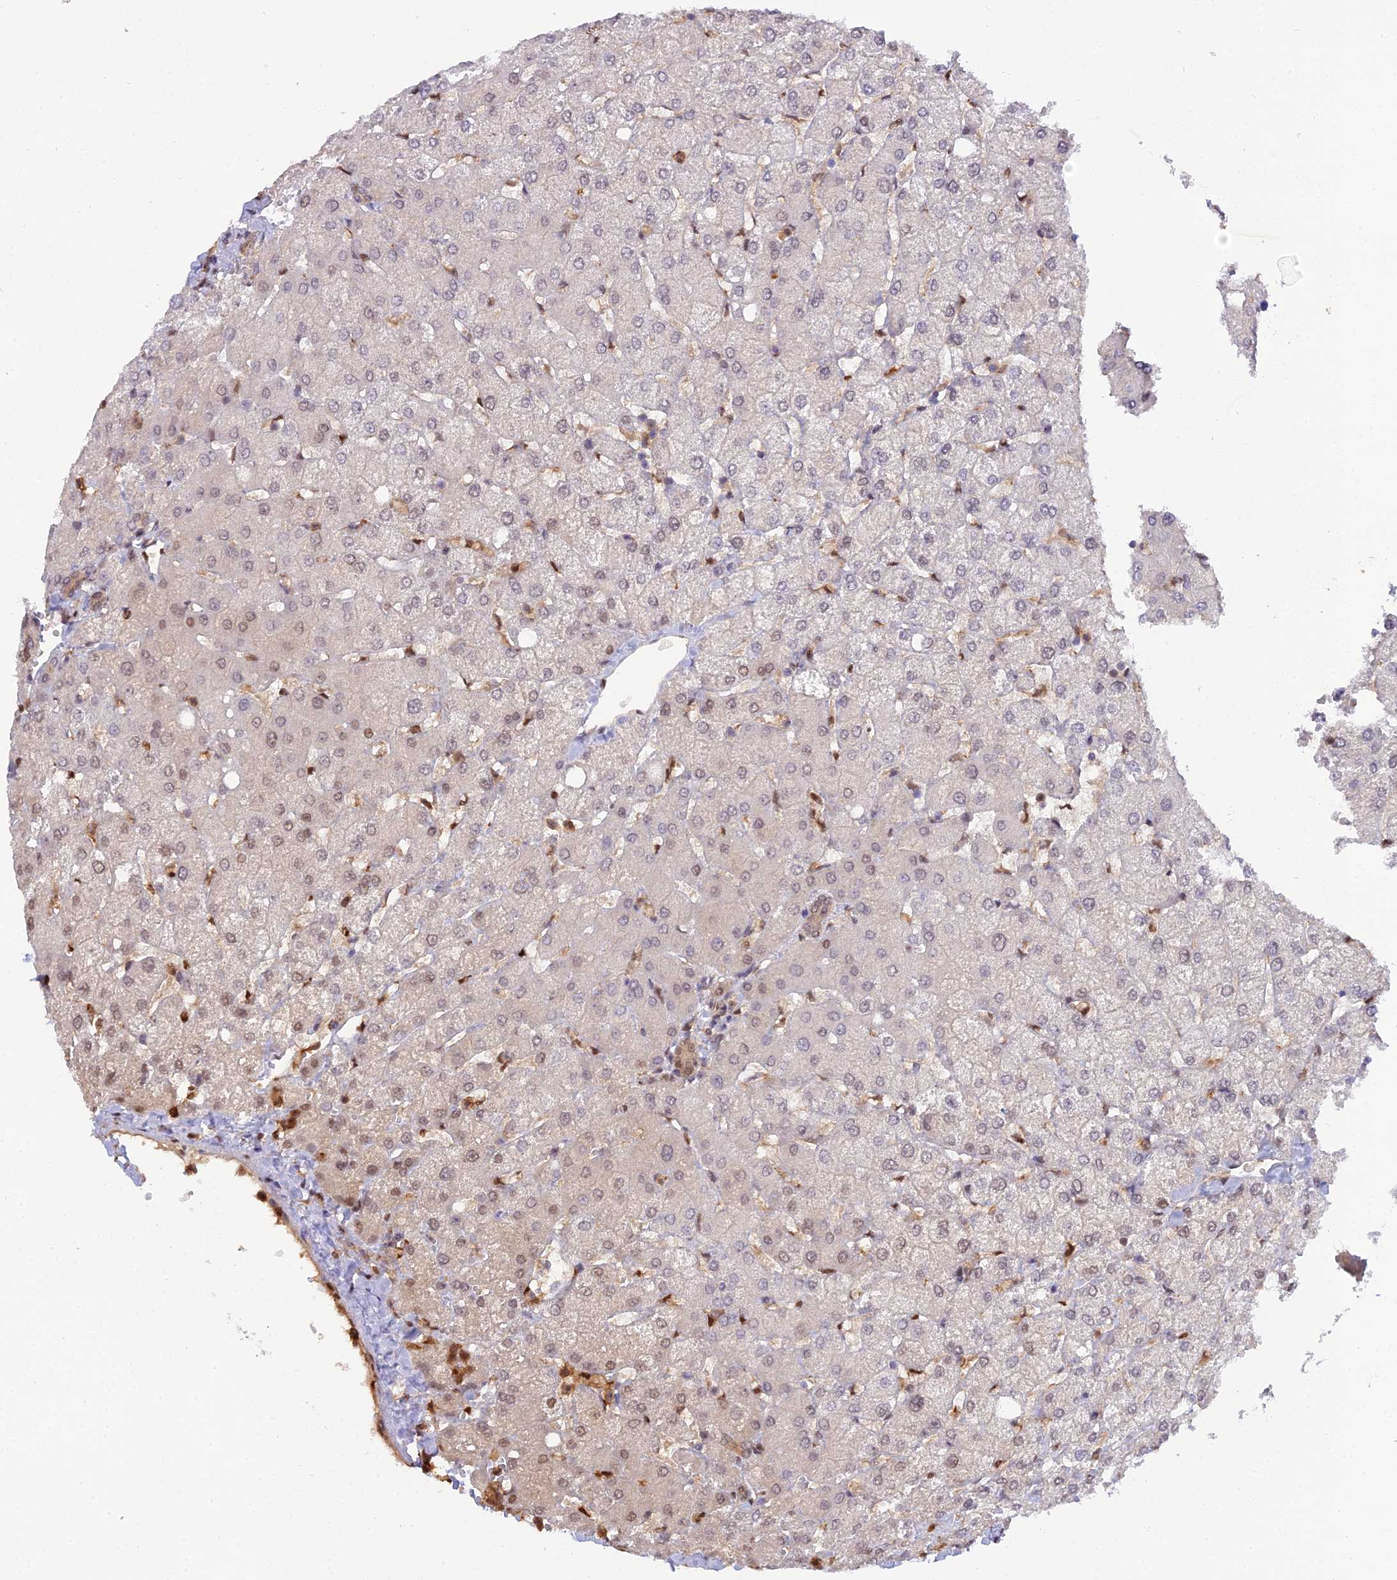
{"staining": {"intensity": "moderate", "quantity": ">75%", "location": "nuclear"}, "tissue": "liver", "cell_type": "Cholangiocytes", "image_type": "normal", "snomed": [{"axis": "morphology", "description": "Normal tissue, NOS"}, {"axis": "topography", "description": "Liver"}], "caption": "Protein staining of normal liver reveals moderate nuclear positivity in approximately >75% of cholangiocytes.", "gene": "NPEPL1", "patient": {"sex": "female", "age": 54}}